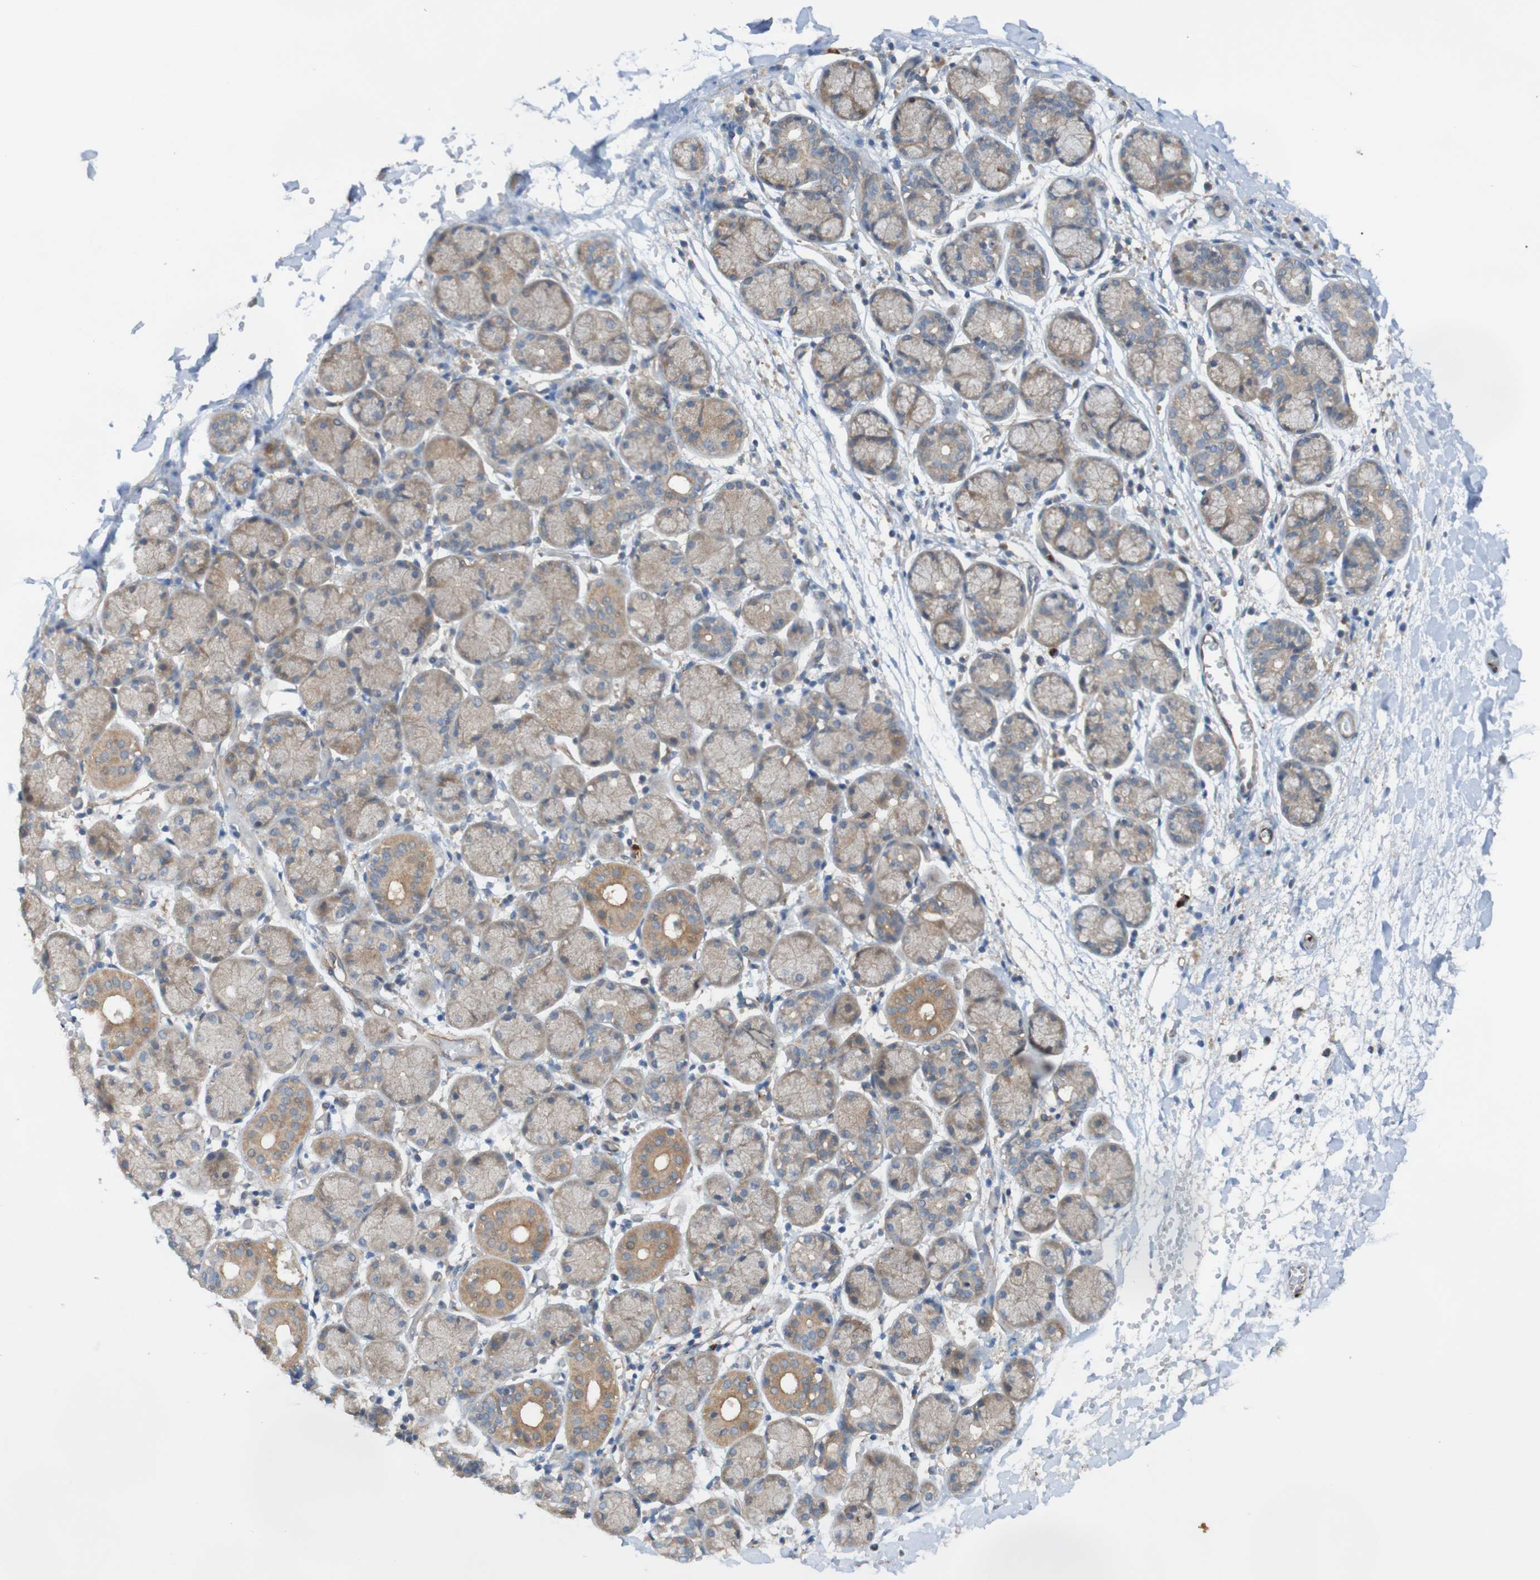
{"staining": {"intensity": "moderate", "quantity": "25%-75%", "location": "cytoplasmic/membranous"}, "tissue": "salivary gland", "cell_type": "Glandular cells", "image_type": "normal", "snomed": [{"axis": "morphology", "description": "Normal tissue, NOS"}, {"axis": "topography", "description": "Salivary gland"}], "caption": "Moderate cytoplasmic/membranous staining for a protein is identified in about 25%-75% of glandular cells of benign salivary gland using immunohistochemistry (IHC).", "gene": "ST8SIA6", "patient": {"sex": "female", "age": 24}}